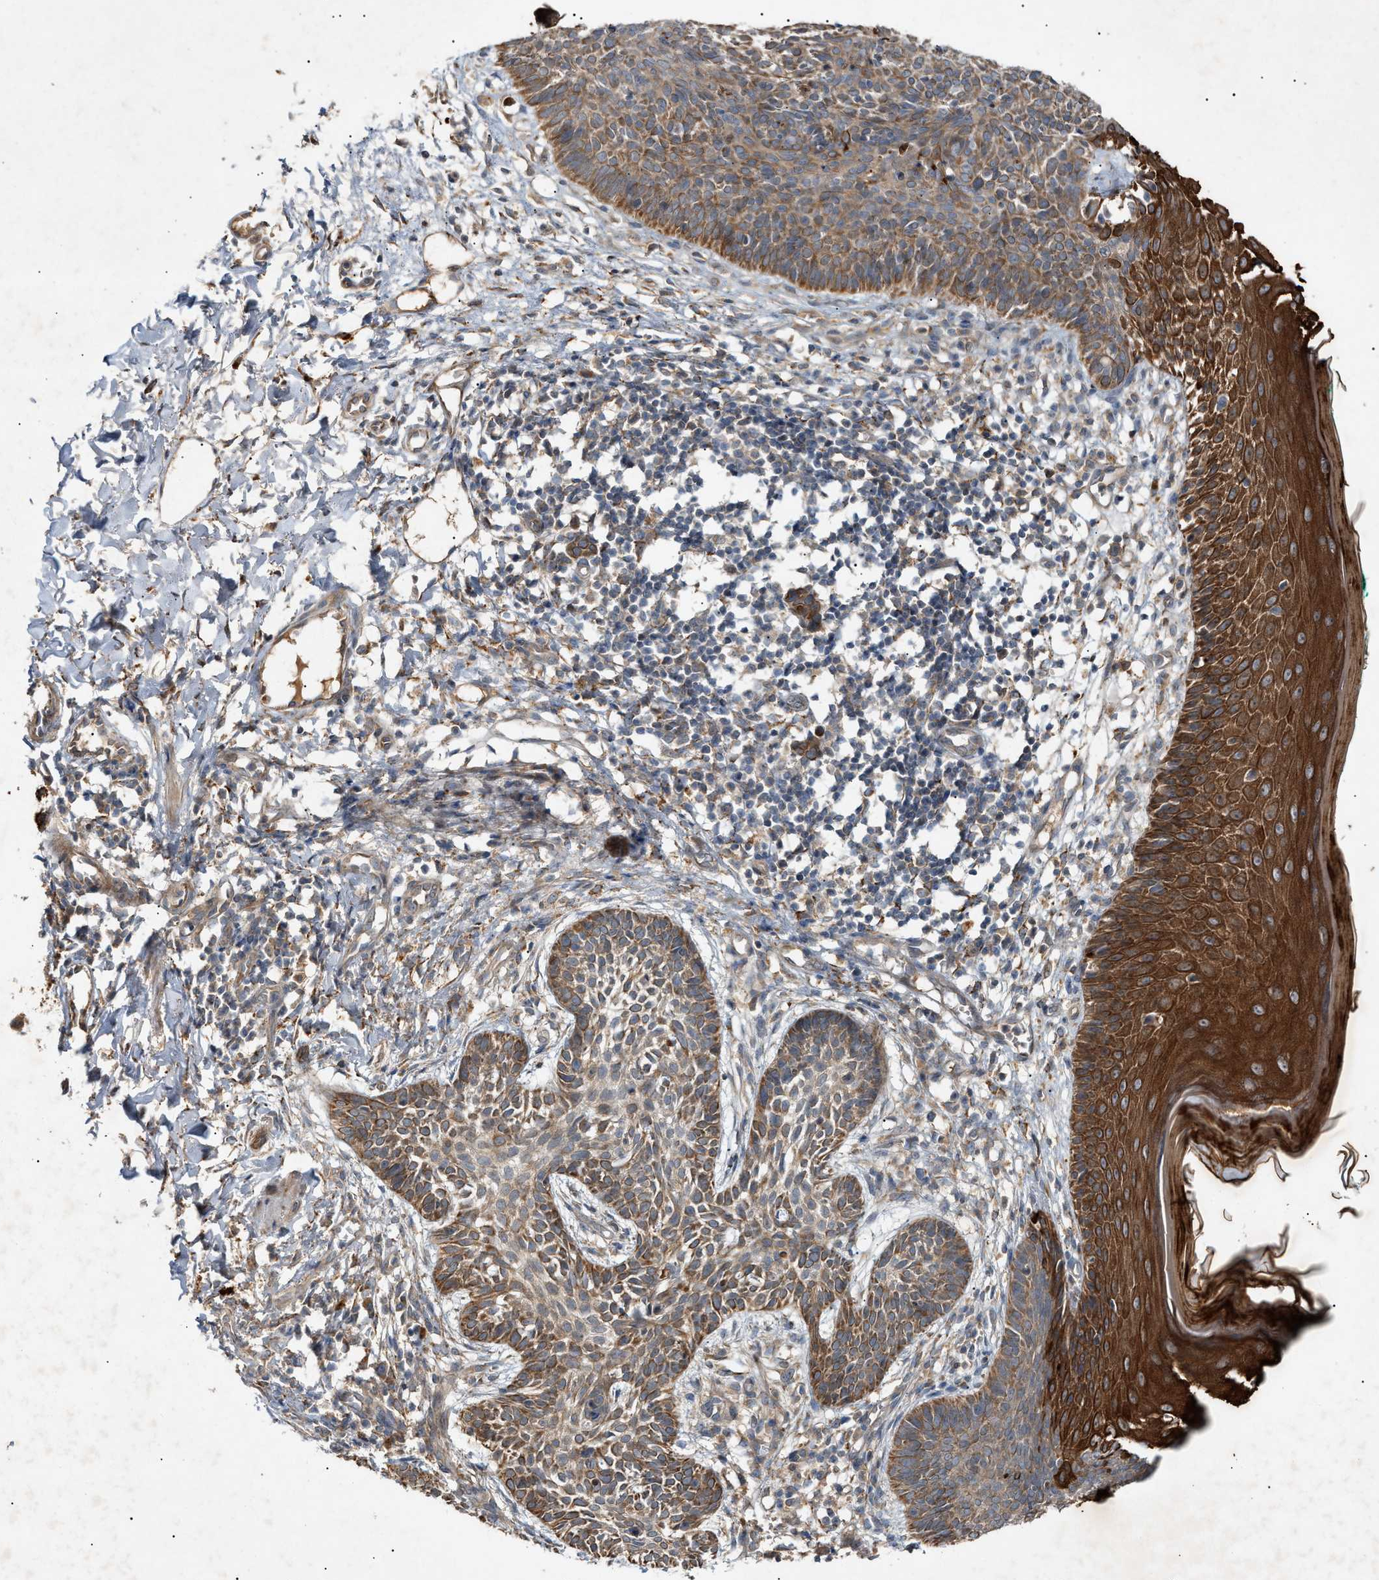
{"staining": {"intensity": "moderate", "quantity": ">75%", "location": "cytoplasmic/membranous"}, "tissue": "skin cancer", "cell_type": "Tumor cells", "image_type": "cancer", "snomed": [{"axis": "morphology", "description": "Basal cell carcinoma"}, {"axis": "topography", "description": "Skin"}], "caption": "Skin basal cell carcinoma was stained to show a protein in brown. There is medium levels of moderate cytoplasmic/membranous staining in approximately >75% of tumor cells. Nuclei are stained in blue.", "gene": "MTCH1", "patient": {"sex": "male", "age": 60}}